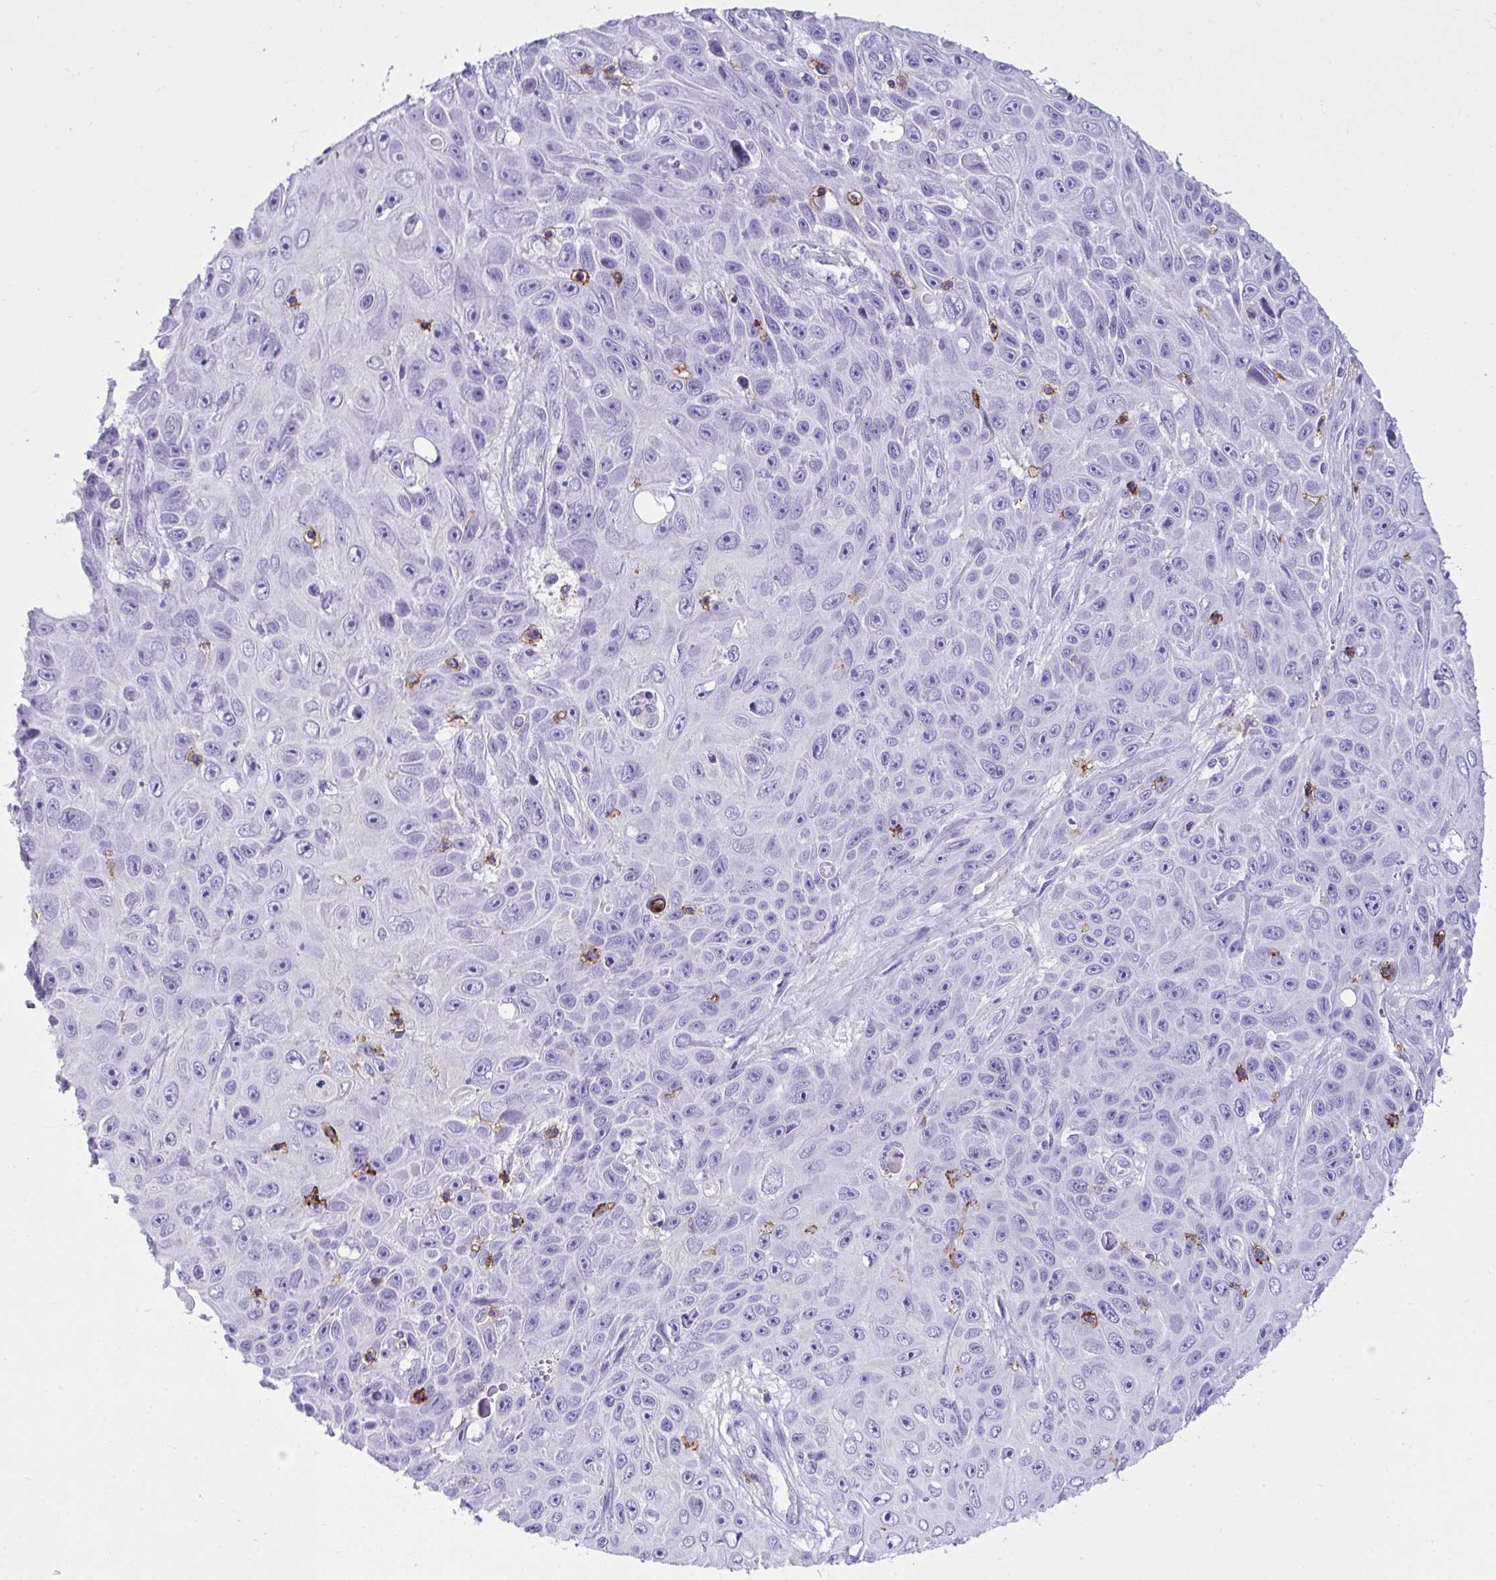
{"staining": {"intensity": "negative", "quantity": "none", "location": "none"}, "tissue": "skin cancer", "cell_type": "Tumor cells", "image_type": "cancer", "snomed": [{"axis": "morphology", "description": "Squamous cell carcinoma, NOS"}, {"axis": "topography", "description": "Skin"}], "caption": "IHC photomicrograph of neoplastic tissue: squamous cell carcinoma (skin) stained with DAB reveals no significant protein positivity in tumor cells. (Brightfield microscopy of DAB immunohistochemistry at high magnification).", "gene": "SPN", "patient": {"sex": "male", "age": 82}}